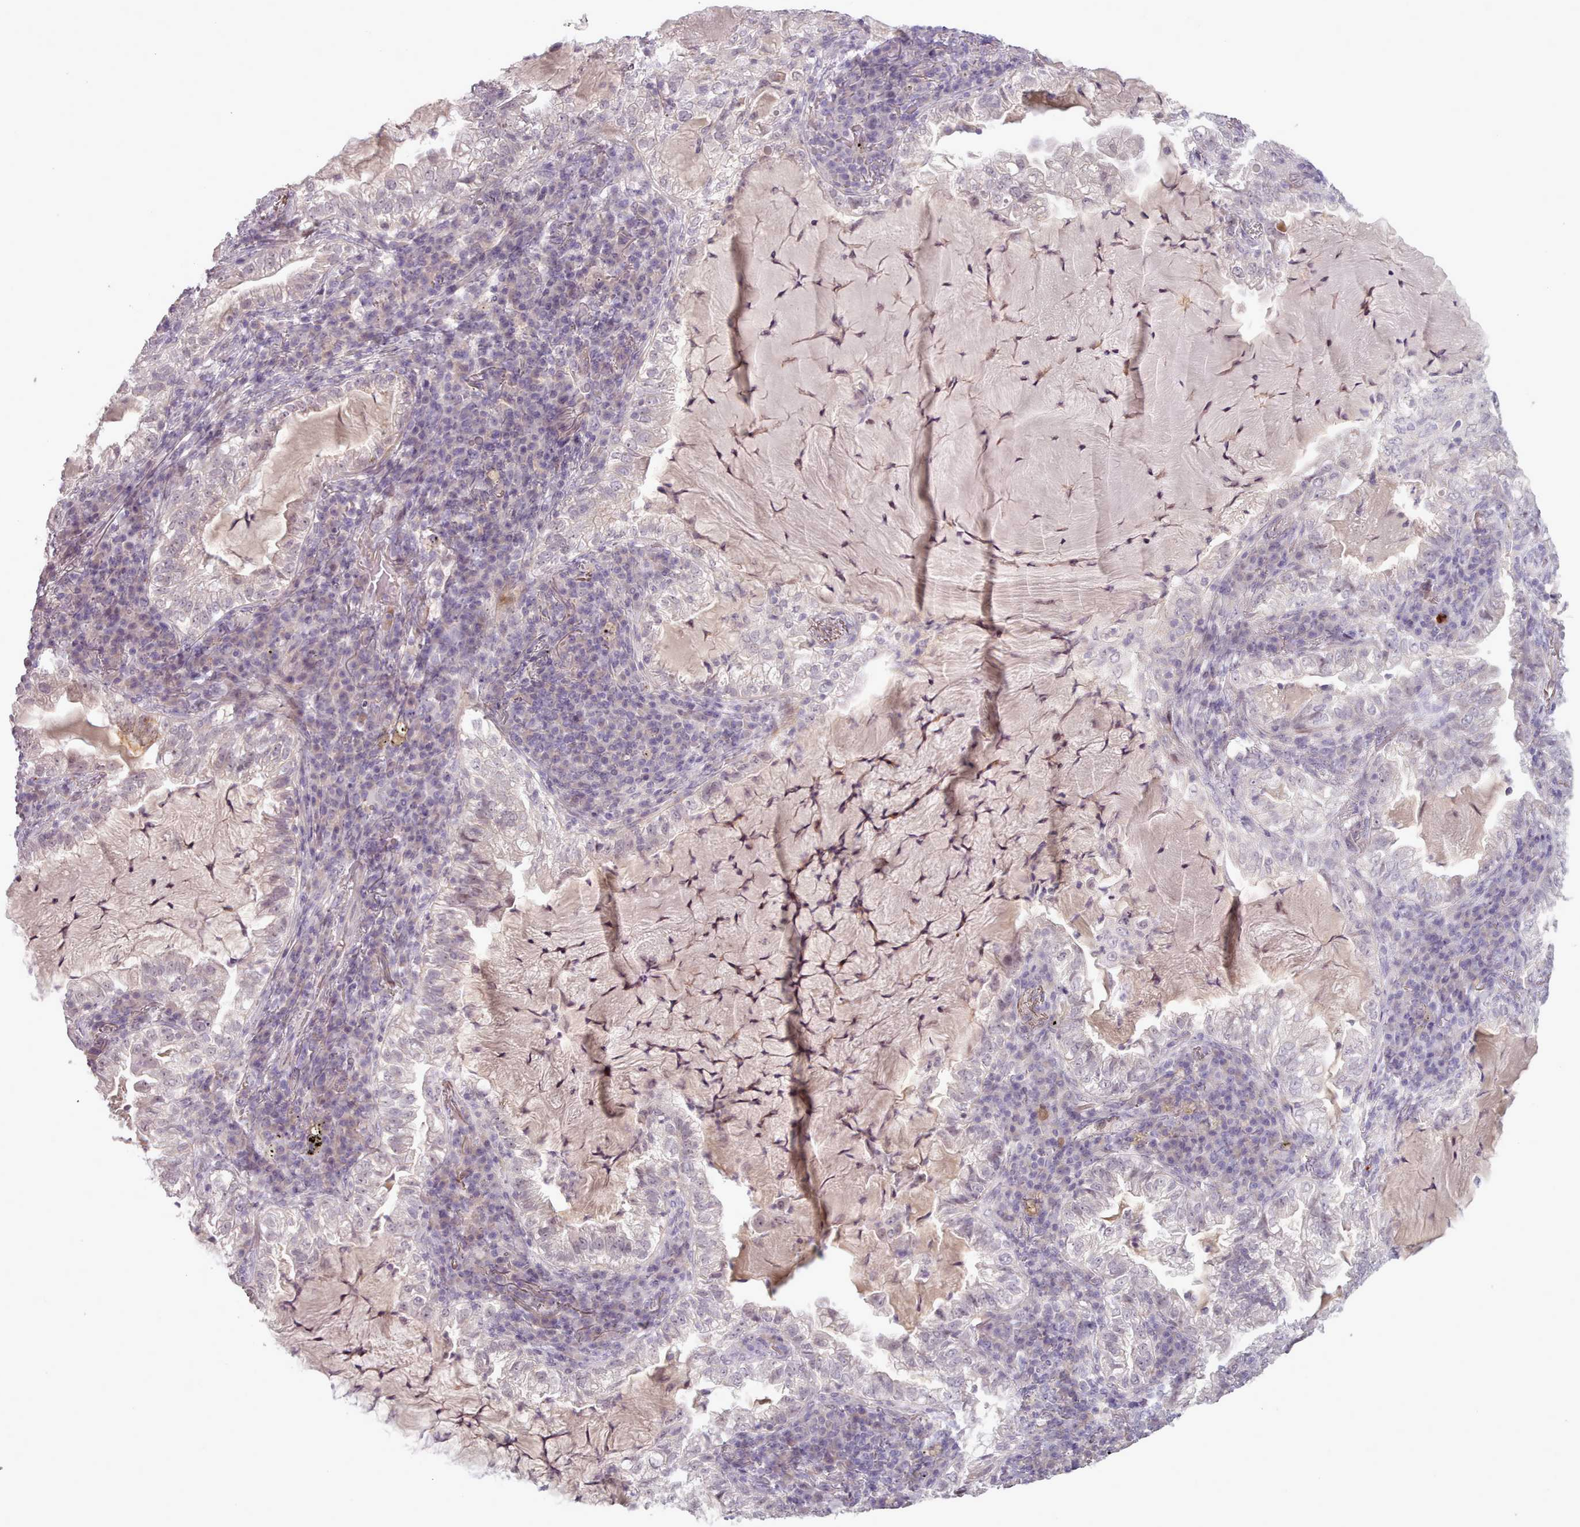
{"staining": {"intensity": "negative", "quantity": "none", "location": "none"}, "tissue": "lung cancer", "cell_type": "Tumor cells", "image_type": "cancer", "snomed": [{"axis": "morphology", "description": "Adenocarcinoma, NOS"}, {"axis": "topography", "description": "Lung"}], "caption": "An immunohistochemistry (IHC) image of lung adenocarcinoma is shown. There is no staining in tumor cells of lung adenocarcinoma.", "gene": "LEFTY2", "patient": {"sex": "female", "age": 73}}